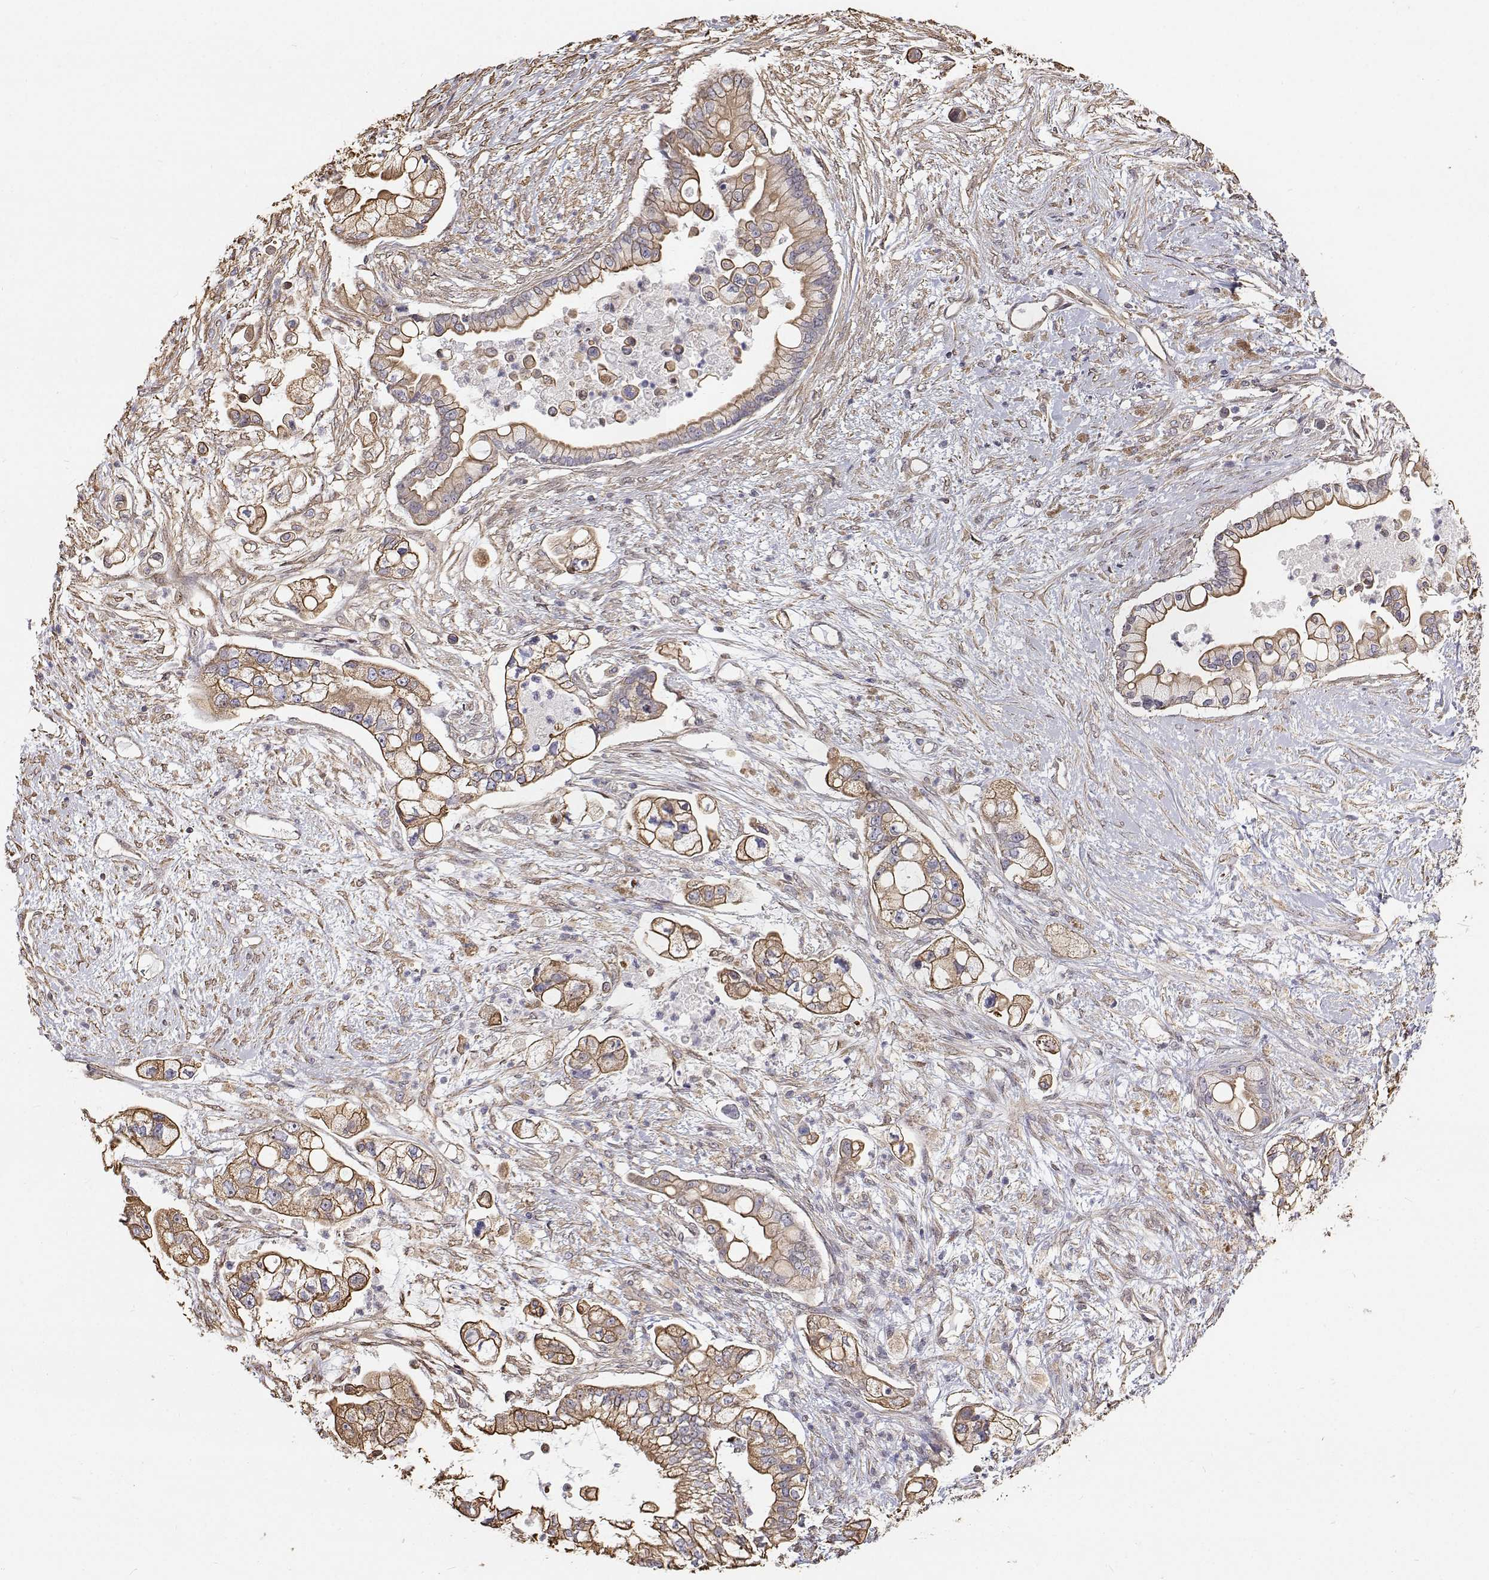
{"staining": {"intensity": "weak", "quantity": ">75%", "location": "cytoplasmic/membranous"}, "tissue": "pancreatic cancer", "cell_type": "Tumor cells", "image_type": "cancer", "snomed": [{"axis": "morphology", "description": "Adenocarcinoma, NOS"}, {"axis": "topography", "description": "Pancreas"}], "caption": "Pancreatic cancer stained for a protein shows weak cytoplasmic/membranous positivity in tumor cells. Immunohistochemistry (ihc) stains the protein in brown and the nuclei are stained blue.", "gene": "GSDMA", "patient": {"sex": "female", "age": 69}}